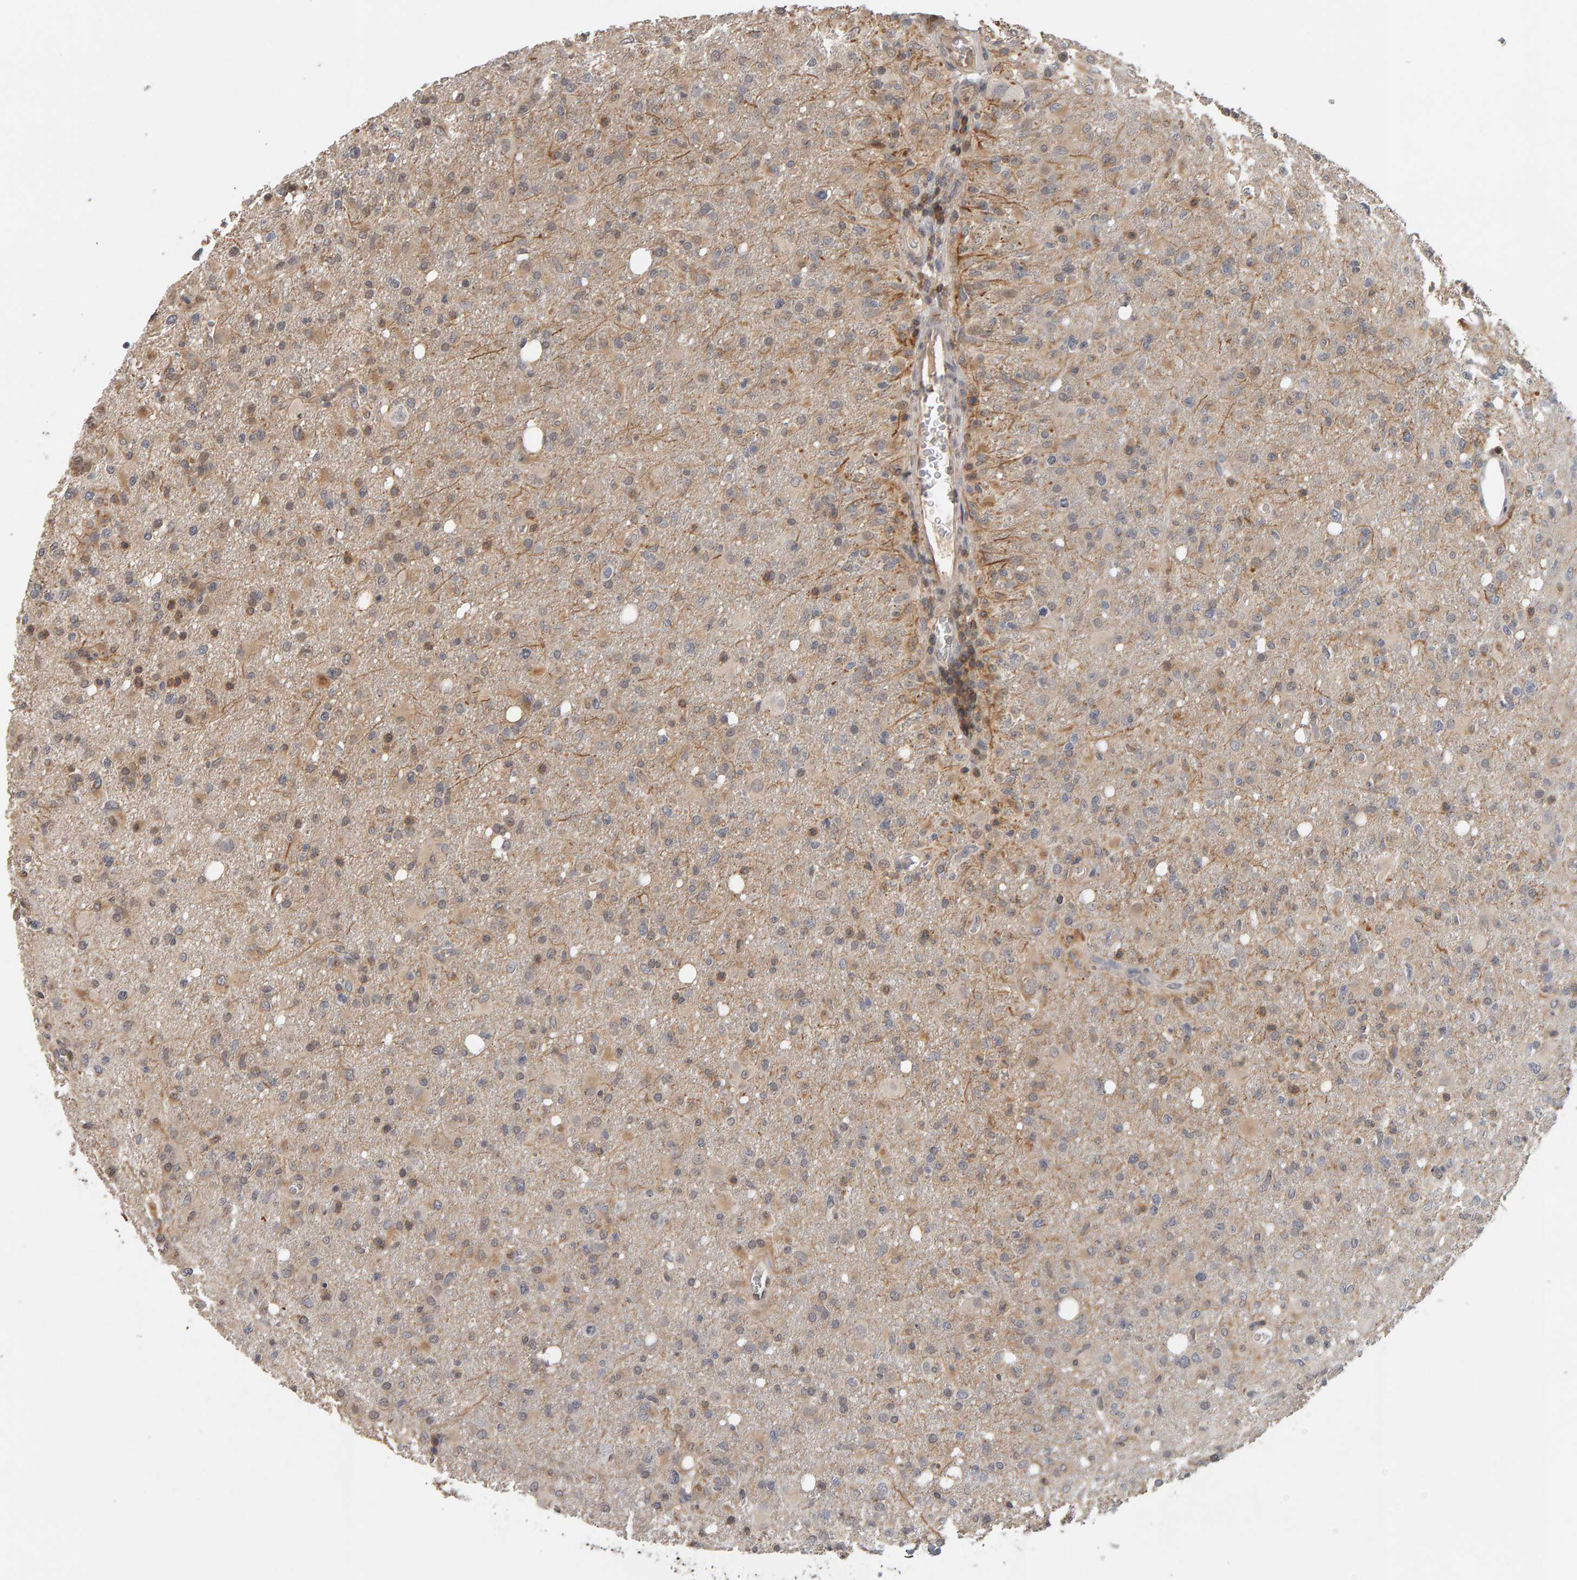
{"staining": {"intensity": "weak", "quantity": "<25%", "location": "cytoplasmic/membranous"}, "tissue": "glioma", "cell_type": "Tumor cells", "image_type": "cancer", "snomed": [{"axis": "morphology", "description": "Glioma, malignant, High grade"}, {"axis": "topography", "description": "Brain"}], "caption": "Immunohistochemistry of human malignant glioma (high-grade) displays no staining in tumor cells.", "gene": "TEFM", "patient": {"sex": "female", "age": 57}}